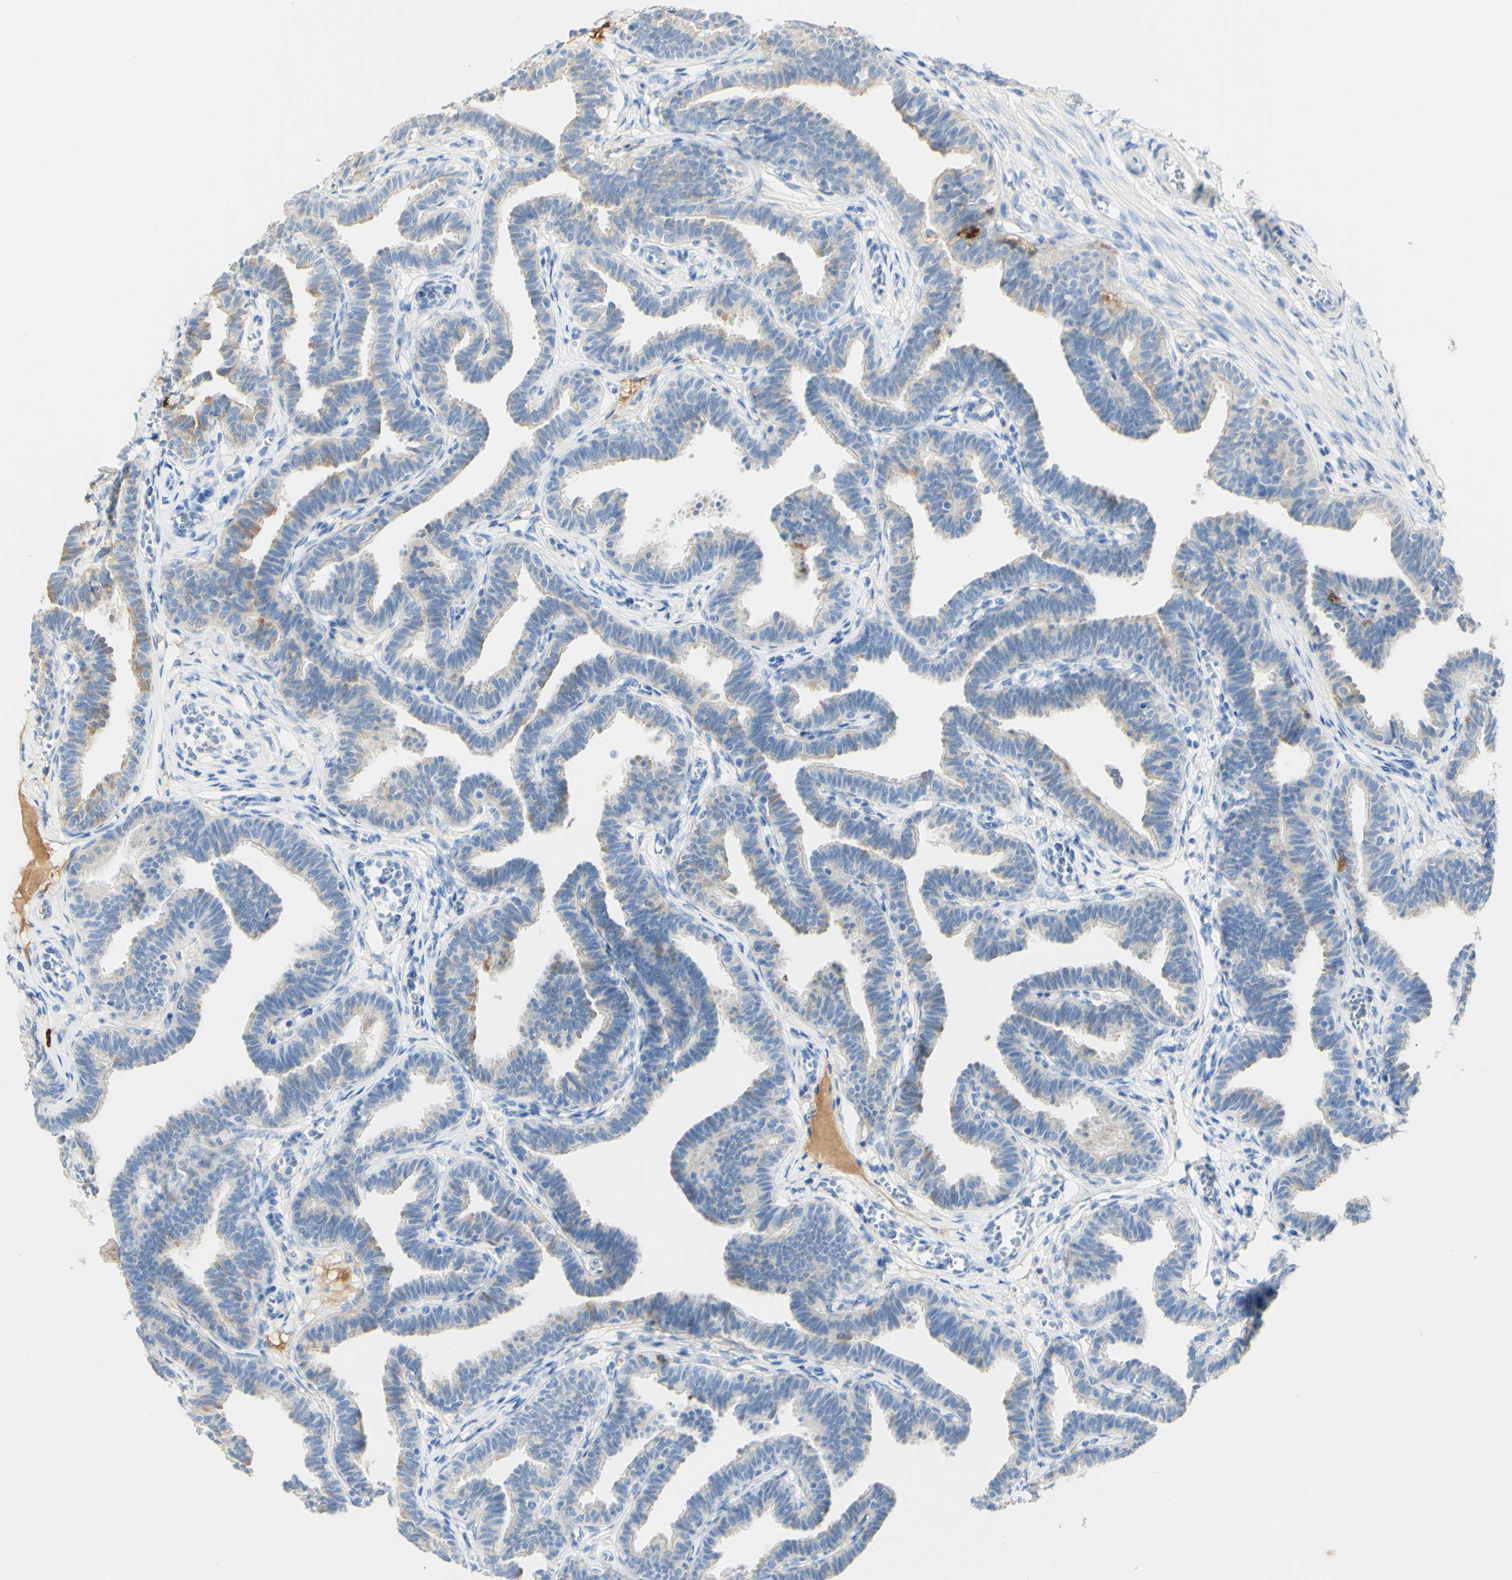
{"staining": {"intensity": "negative", "quantity": "none", "location": "none"}, "tissue": "fallopian tube", "cell_type": "Glandular cells", "image_type": "normal", "snomed": [{"axis": "morphology", "description": "Normal tissue, NOS"}, {"axis": "topography", "description": "Fallopian tube"}, {"axis": "topography", "description": "Ovary"}], "caption": "A histopathology image of fallopian tube stained for a protein displays no brown staining in glandular cells. (Brightfield microscopy of DAB immunohistochemistry at high magnification).", "gene": "PIGR", "patient": {"sex": "female", "age": 23}}